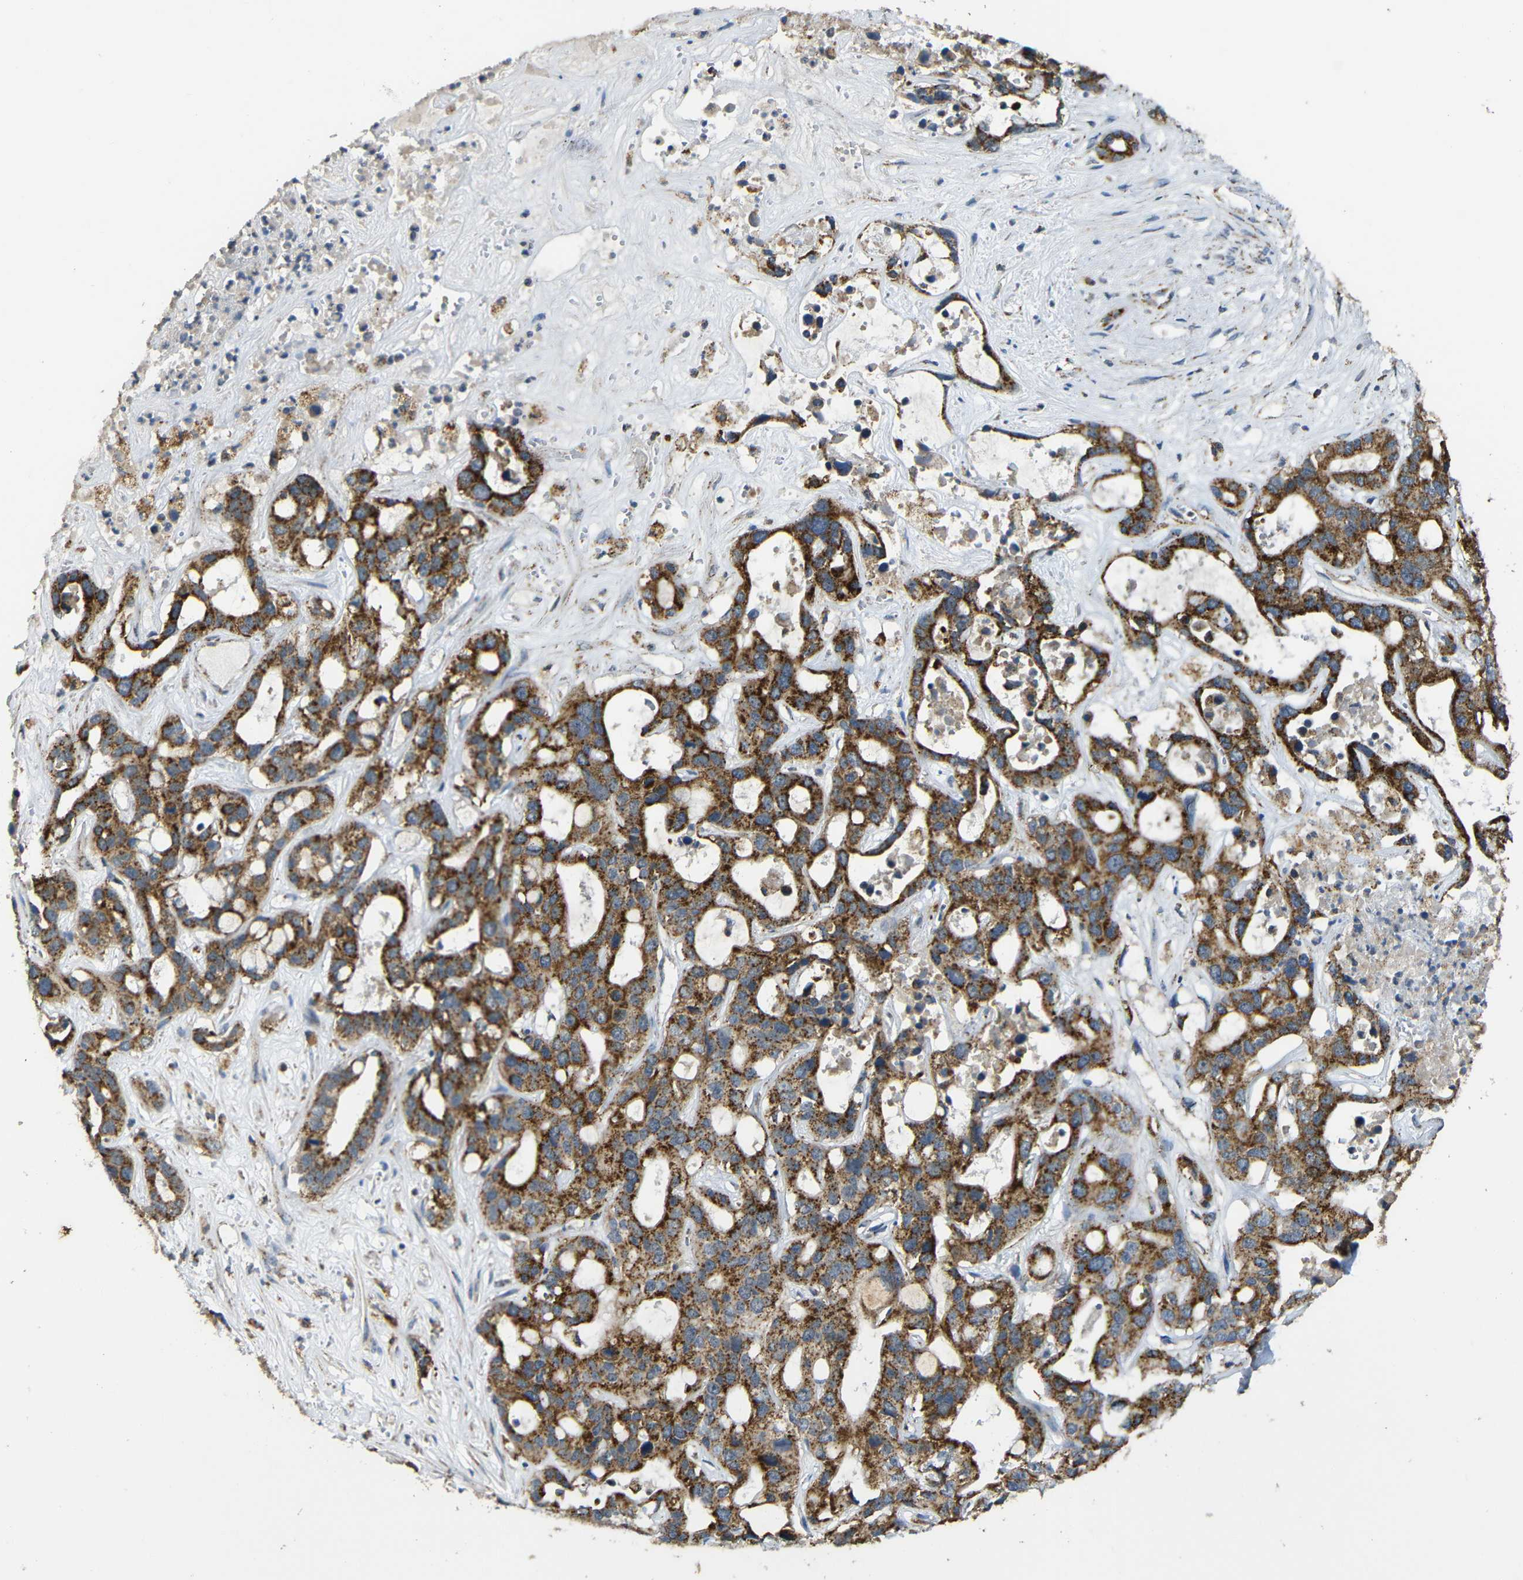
{"staining": {"intensity": "strong", "quantity": ">75%", "location": "cytoplasmic/membranous"}, "tissue": "liver cancer", "cell_type": "Tumor cells", "image_type": "cancer", "snomed": [{"axis": "morphology", "description": "Cholangiocarcinoma"}, {"axis": "topography", "description": "Liver"}], "caption": "Tumor cells demonstrate high levels of strong cytoplasmic/membranous expression in about >75% of cells in human liver cancer.", "gene": "NR3C2", "patient": {"sex": "female", "age": 65}}